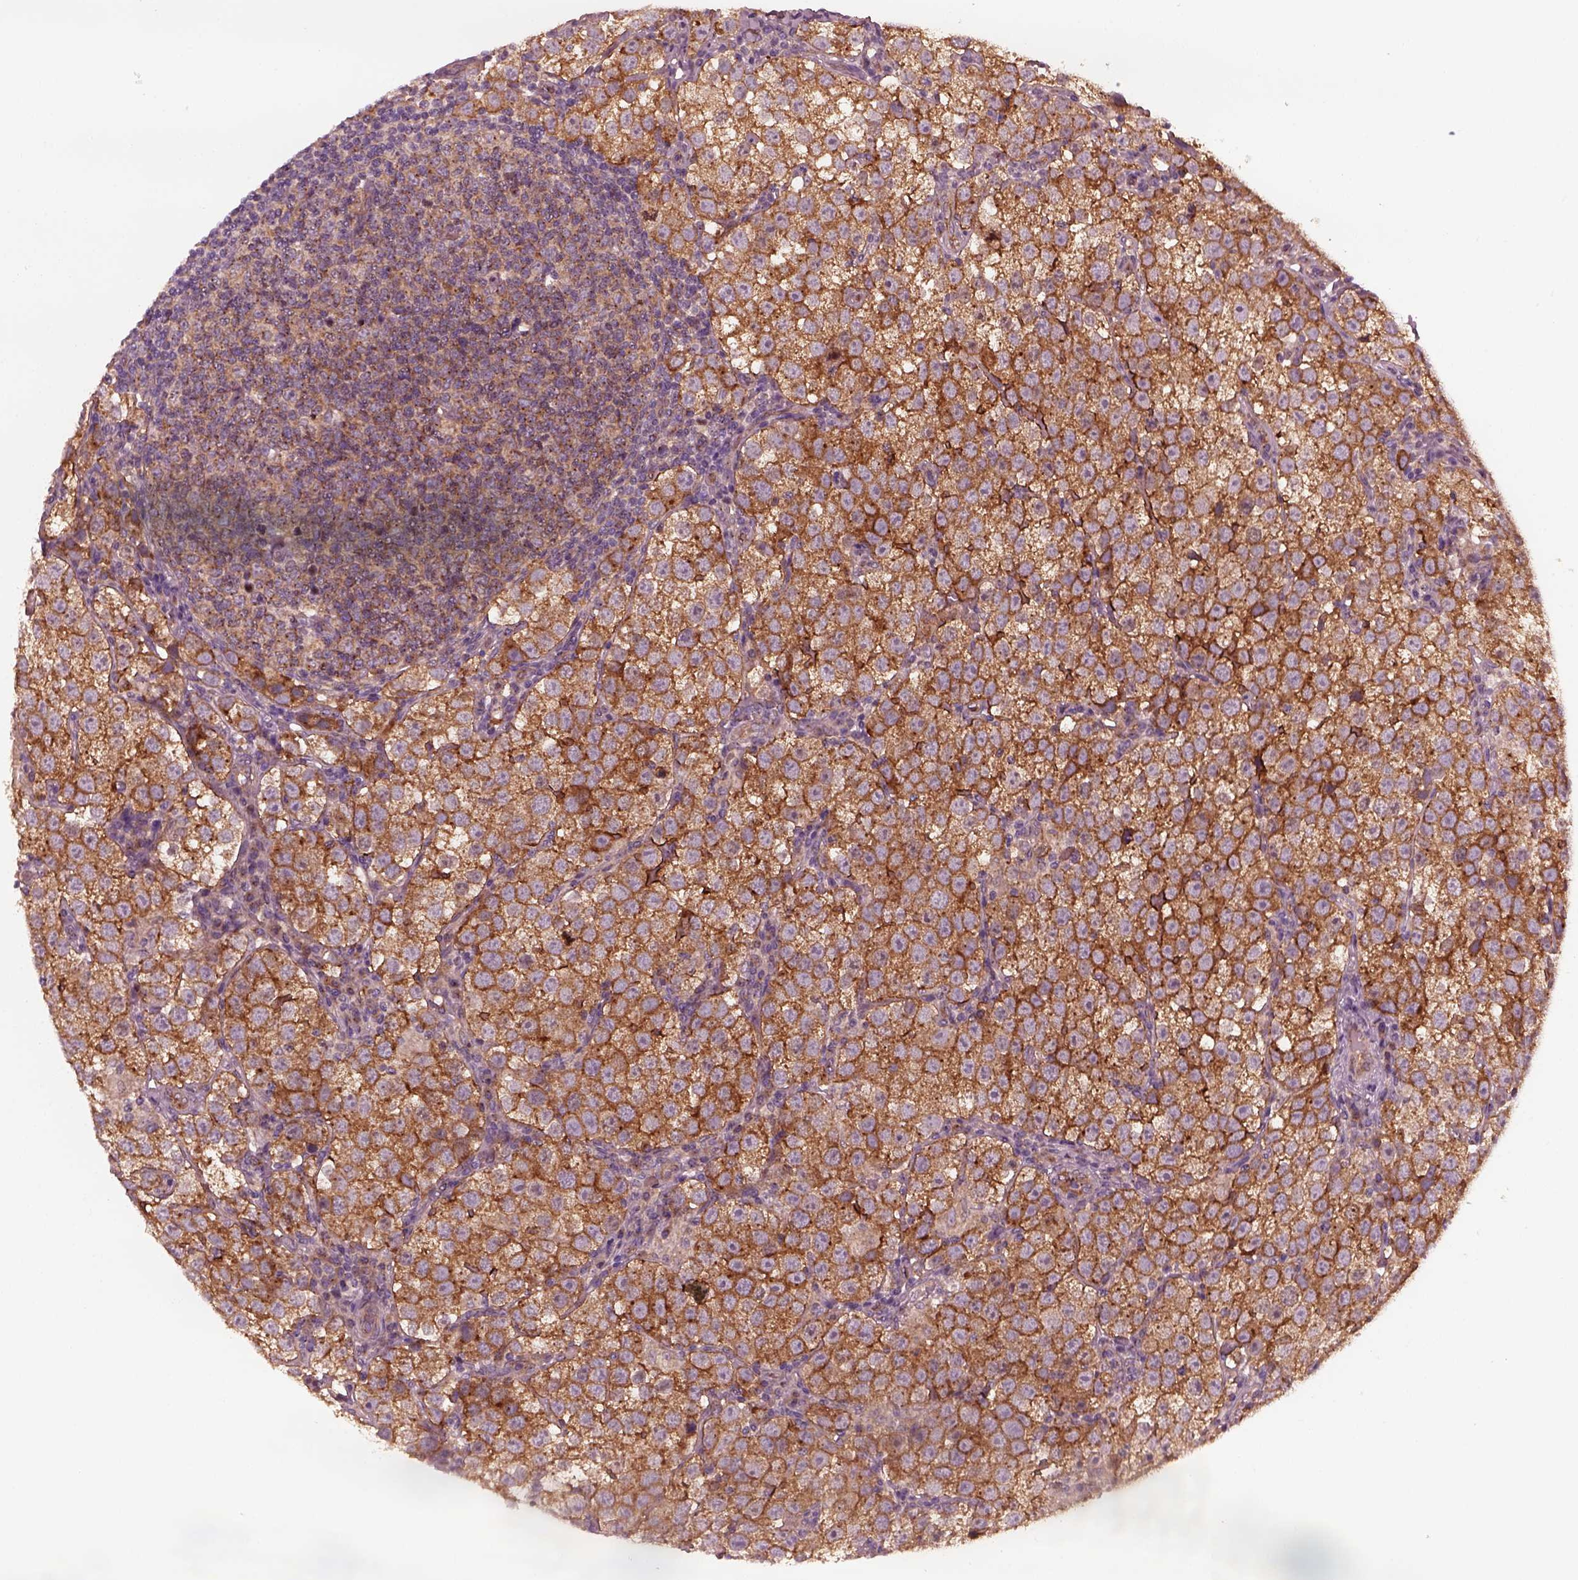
{"staining": {"intensity": "strong", "quantity": ">75%", "location": "cytoplasmic/membranous"}, "tissue": "testis cancer", "cell_type": "Tumor cells", "image_type": "cancer", "snomed": [{"axis": "morphology", "description": "Seminoma, NOS"}, {"axis": "topography", "description": "Testis"}], "caption": "Strong cytoplasmic/membranous positivity is present in about >75% of tumor cells in testis seminoma.", "gene": "TUBG1", "patient": {"sex": "male", "age": 37}}